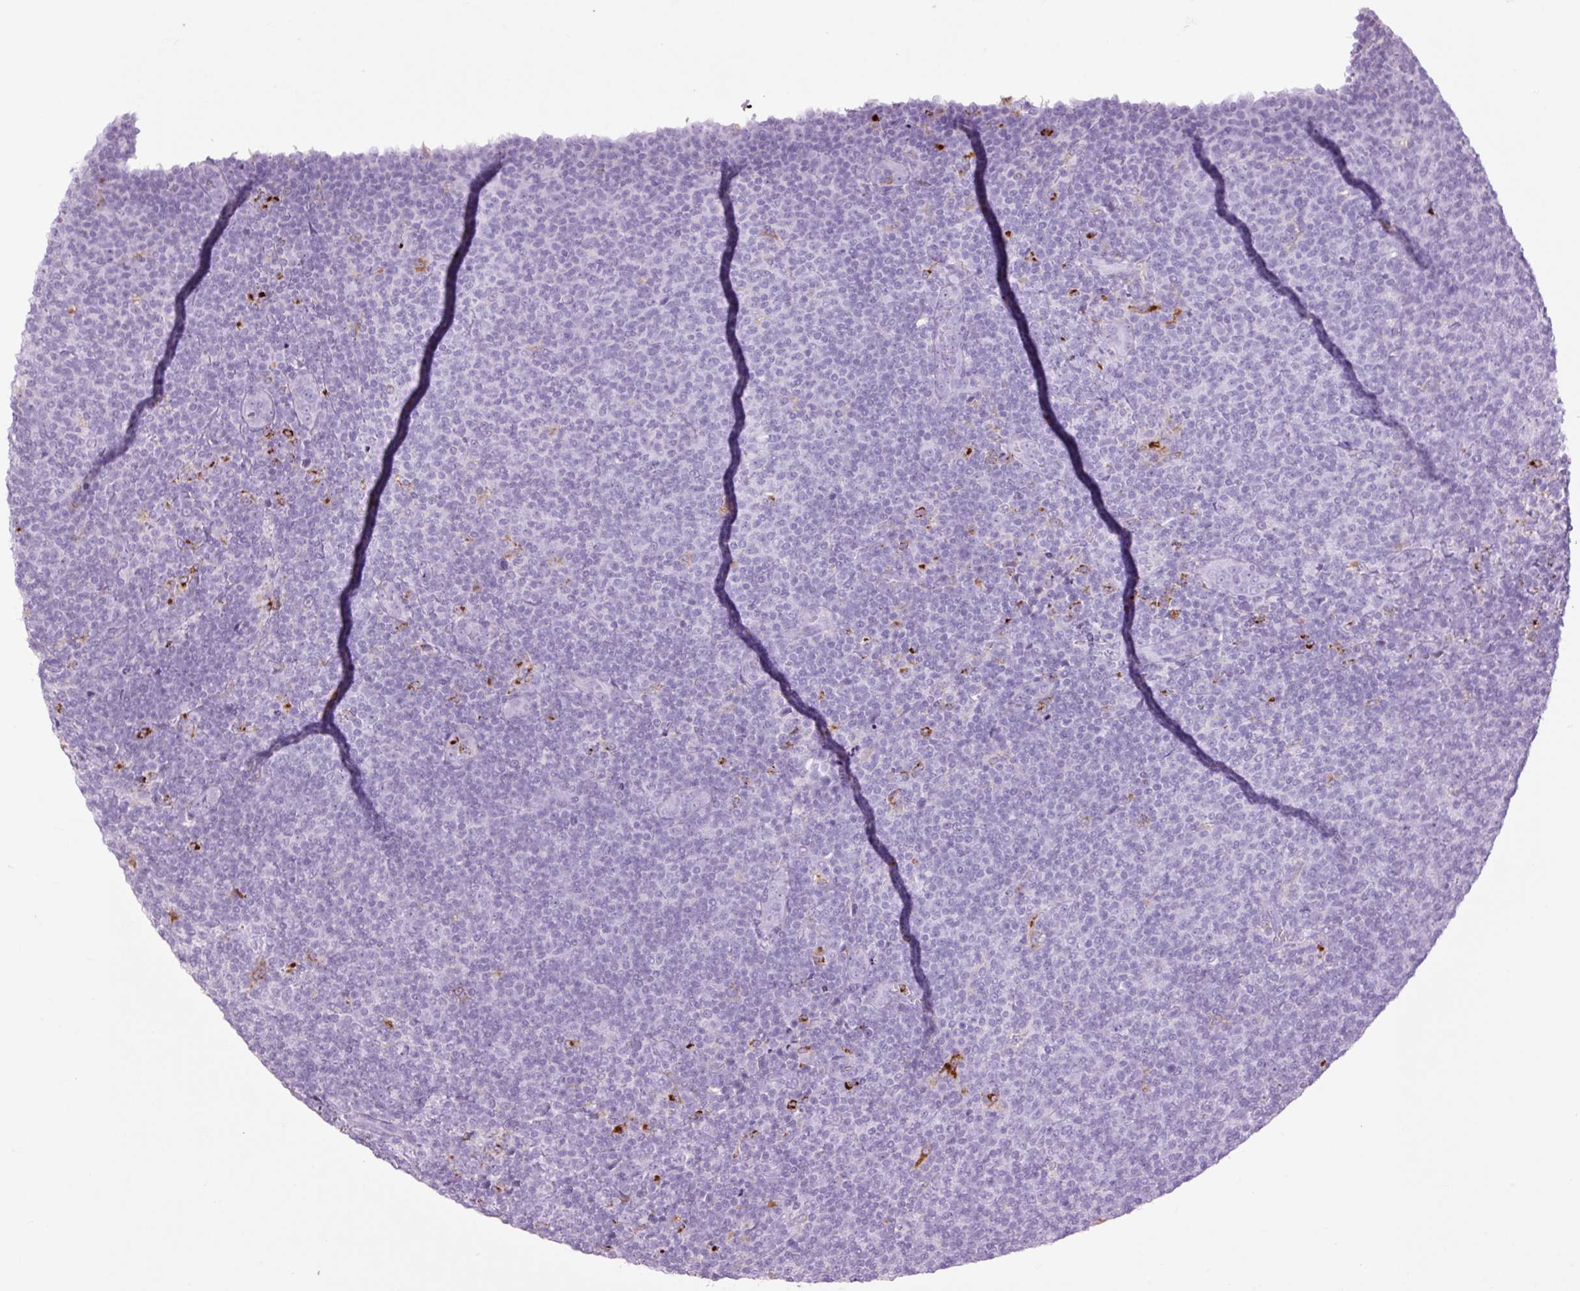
{"staining": {"intensity": "negative", "quantity": "none", "location": "none"}, "tissue": "lymphoma", "cell_type": "Tumor cells", "image_type": "cancer", "snomed": [{"axis": "morphology", "description": "Malignant lymphoma, non-Hodgkin's type, Low grade"}, {"axis": "topography", "description": "Lymph node"}], "caption": "An immunohistochemistry image of malignant lymphoma, non-Hodgkin's type (low-grade) is shown. There is no staining in tumor cells of malignant lymphoma, non-Hodgkin's type (low-grade).", "gene": "LYZ", "patient": {"sex": "male", "age": 66}}